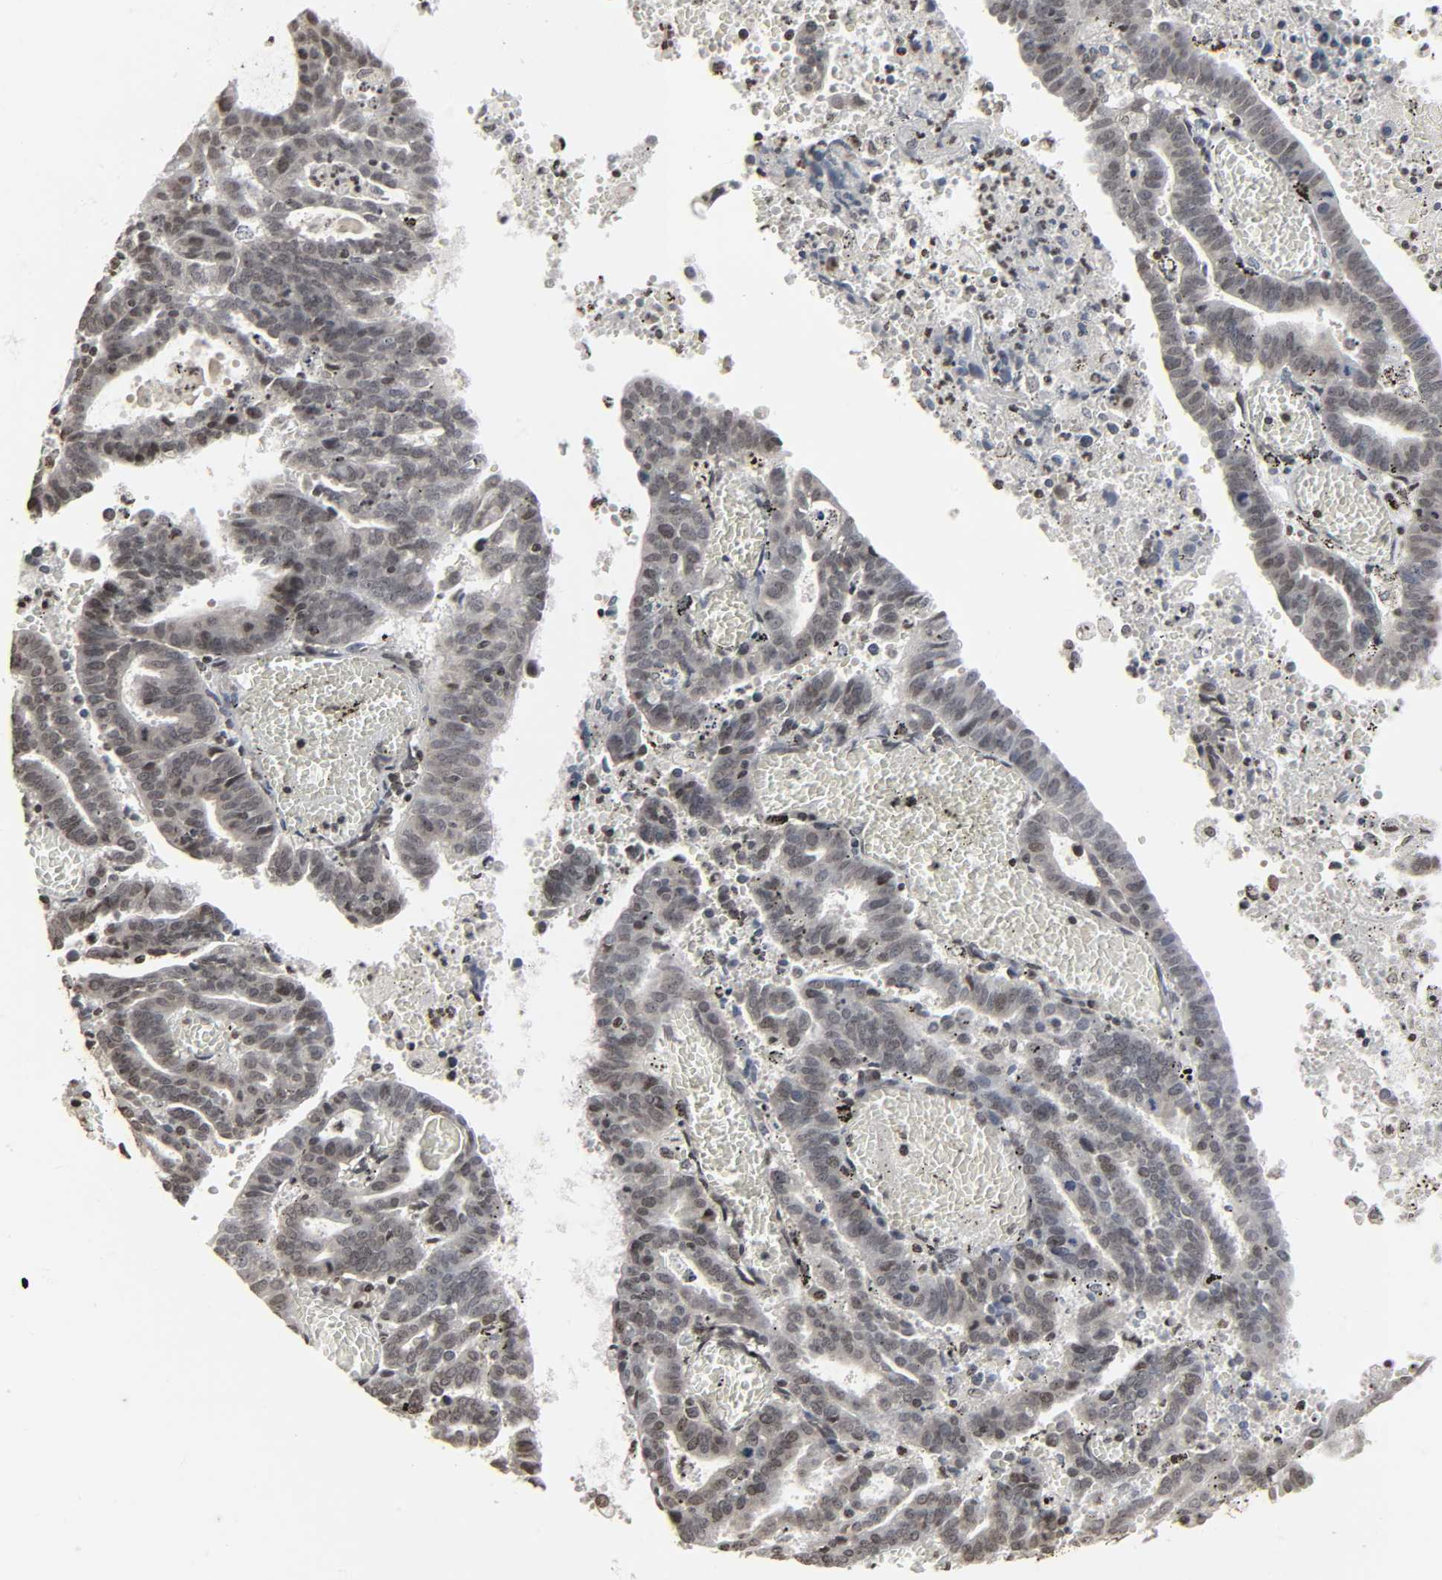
{"staining": {"intensity": "moderate", "quantity": ">75%", "location": "nuclear"}, "tissue": "endometrial cancer", "cell_type": "Tumor cells", "image_type": "cancer", "snomed": [{"axis": "morphology", "description": "Adenocarcinoma, NOS"}, {"axis": "topography", "description": "Uterus"}], "caption": "This histopathology image demonstrates adenocarcinoma (endometrial) stained with immunohistochemistry (IHC) to label a protein in brown. The nuclear of tumor cells show moderate positivity for the protein. Nuclei are counter-stained blue.", "gene": "ELAVL1", "patient": {"sex": "female", "age": 83}}